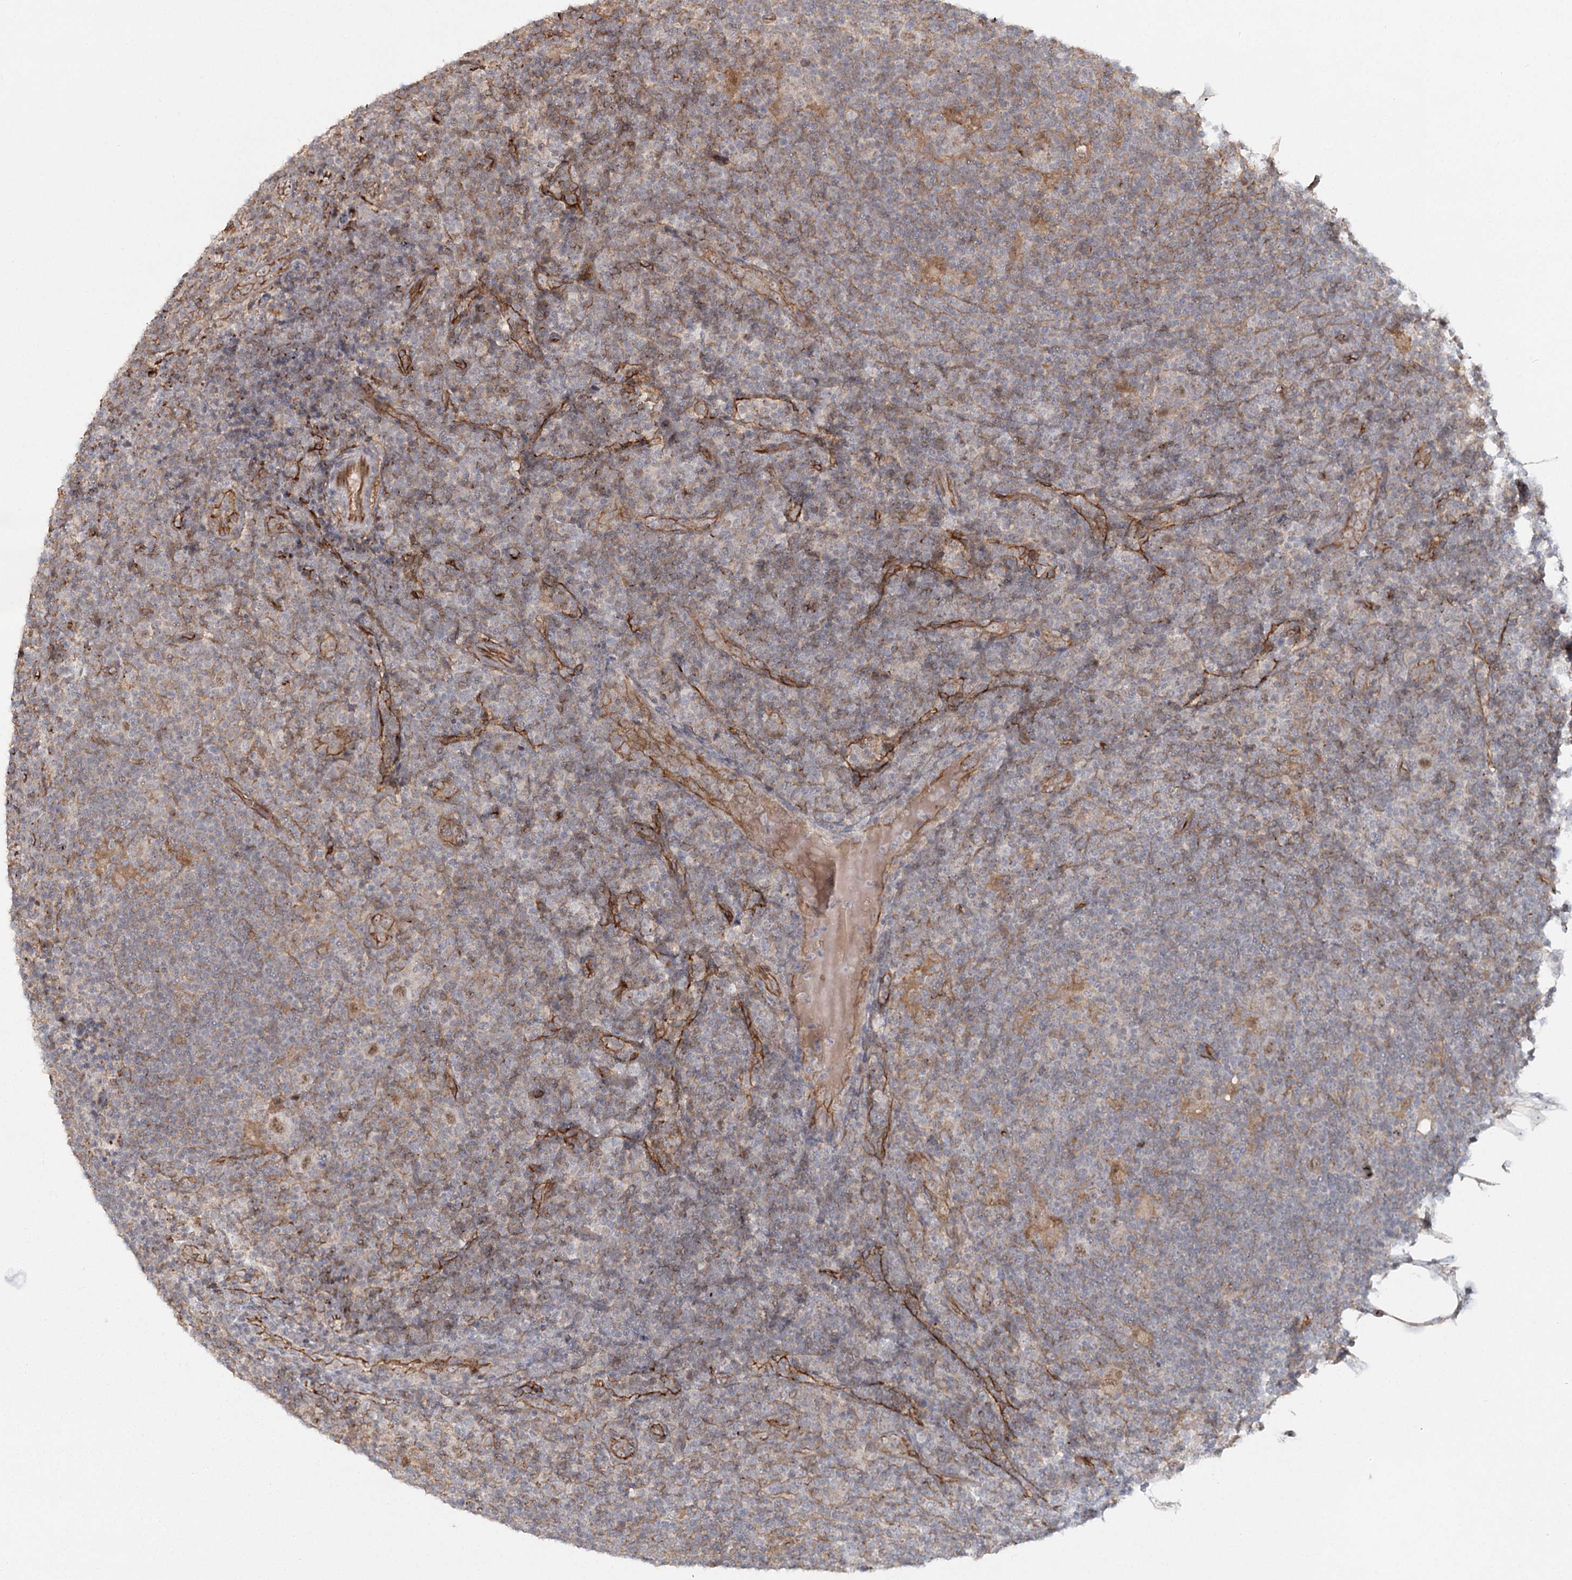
{"staining": {"intensity": "negative", "quantity": "none", "location": "none"}, "tissue": "lymphoma", "cell_type": "Tumor cells", "image_type": "cancer", "snomed": [{"axis": "morphology", "description": "Hodgkin's disease, NOS"}, {"axis": "topography", "description": "Lymph node"}], "caption": "IHC histopathology image of neoplastic tissue: Hodgkin's disease stained with DAB shows no significant protein positivity in tumor cells. (Brightfield microscopy of DAB IHC at high magnification).", "gene": "RPP14", "patient": {"sex": "female", "age": 57}}